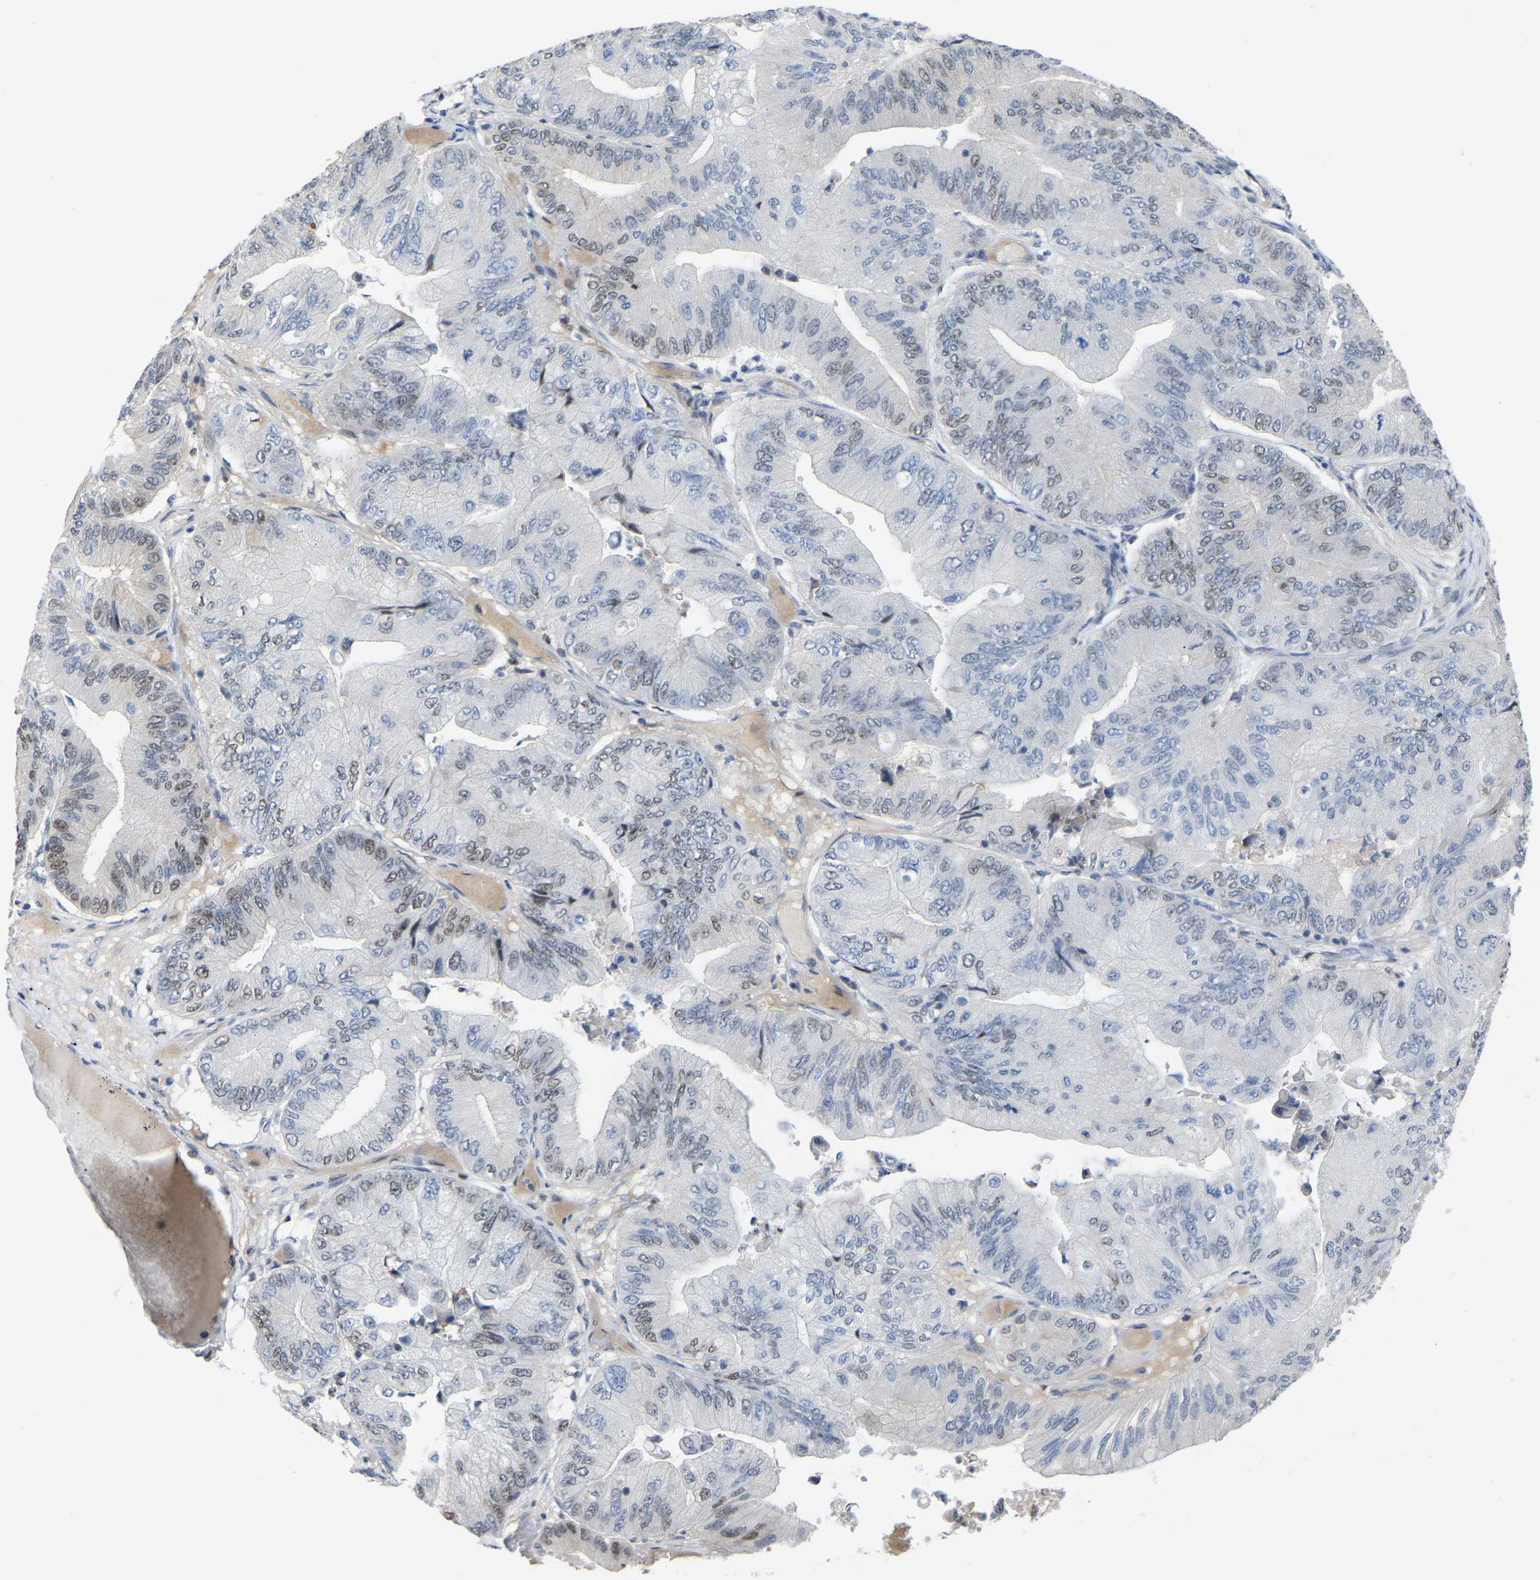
{"staining": {"intensity": "moderate", "quantity": "<25%", "location": "nuclear"}, "tissue": "ovarian cancer", "cell_type": "Tumor cells", "image_type": "cancer", "snomed": [{"axis": "morphology", "description": "Cystadenocarcinoma, mucinous, NOS"}, {"axis": "topography", "description": "Ovary"}], "caption": "Human mucinous cystadenocarcinoma (ovarian) stained for a protein (brown) exhibits moderate nuclear positive expression in about <25% of tumor cells.", "gene": "KLRG2", "patient": {"sex": "female", "age": 61}}